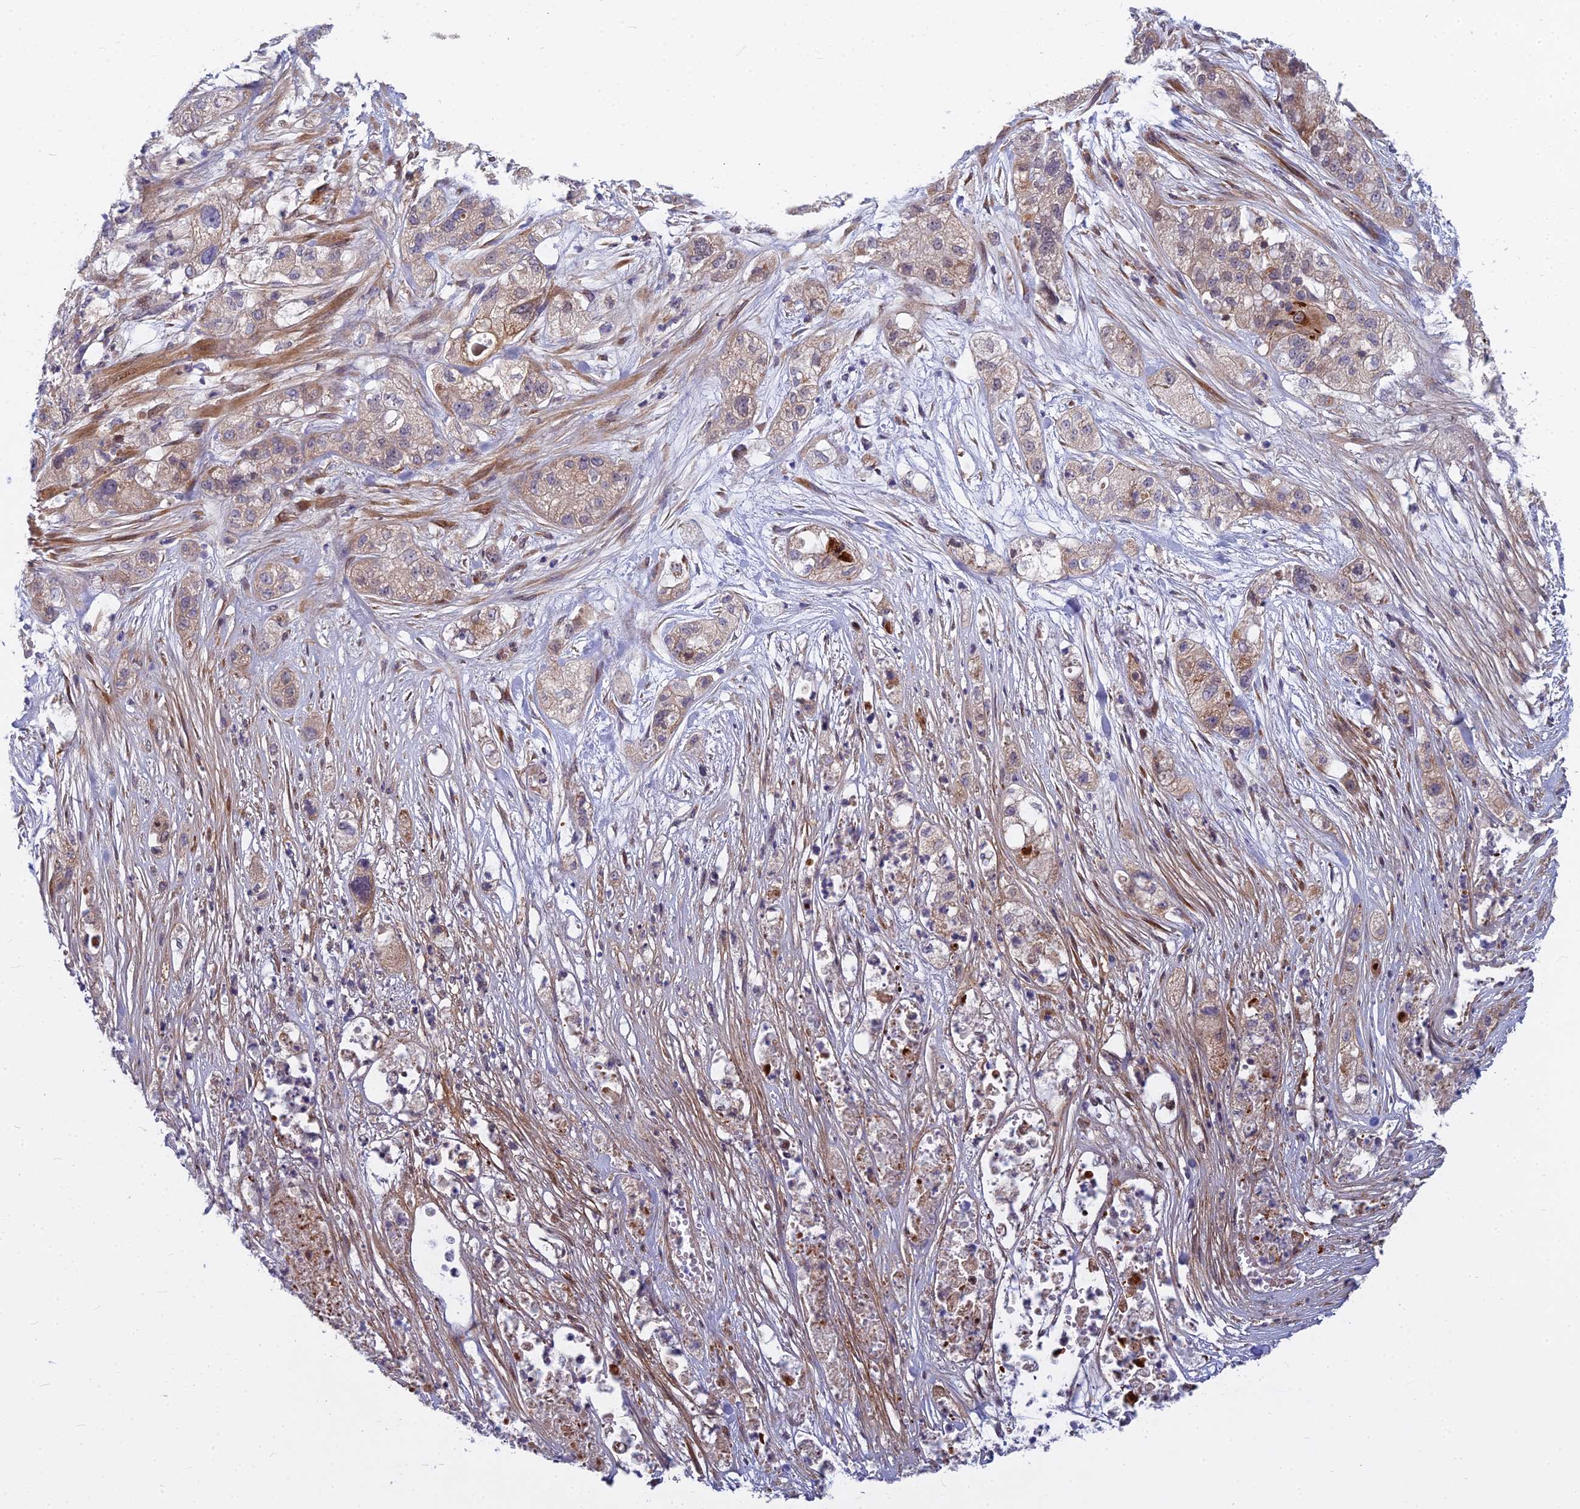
{"staining": {"intensity": "weak", "quantity": ">75%", "location": "cytoplasmic/membranous"}, "tissue": "pancreatic cancer", "cell_type": "Tumor cells", "image_type": "cancer", "snomed": [{"axis": "morphology", "description": "Adenocarcinoma, NOS"}, {"axis": "topography", "description": "Pancreas"}], "caption": "Pancreatic adenocarcinoma stained with a brown dye reveals weak cytoplasmic/membranous positive staining in about >75% of tumor cells.", "gene": "COMMD2", "patient": {"sex": "female", "age": 78}}